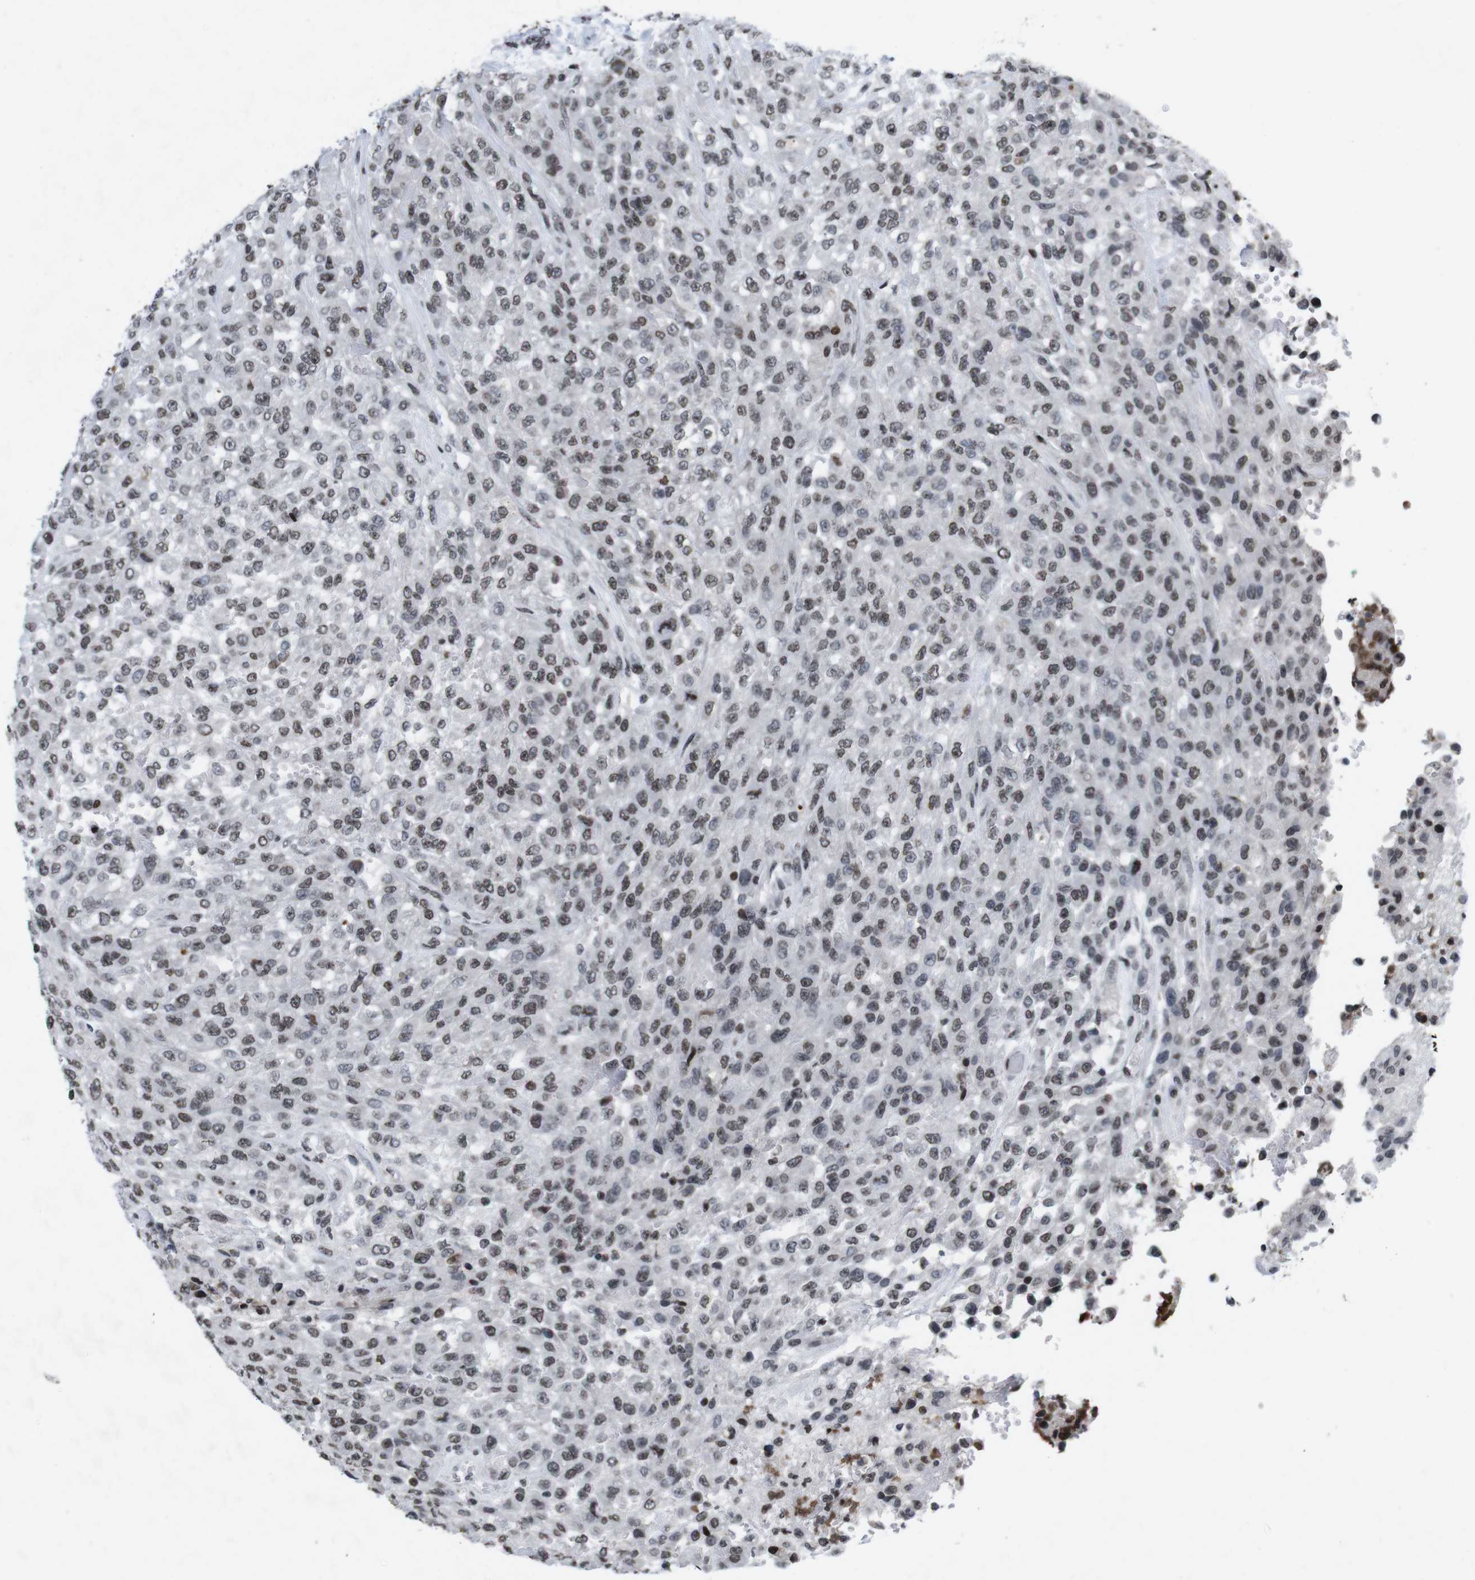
{"staining": {"intensity": "moderate", "quantity": ">75%", "location": "nuclear"}, "tissue": "urothelial cancer", "cell_type": "Tumor cells", "image_type": "cancer", "snomed": [{"axis": "morphology", "description": "Urothelial carcinoma, High grade"}, {"axis": "topography", "description": "Urinary bladder"}], "caption": "Moderate nuclear protein positivity is identified in about >75% of tumor cells in urothelial cancer.", "gene": "MAGEH1", "patient": {"sex": "male", "age": 46}}